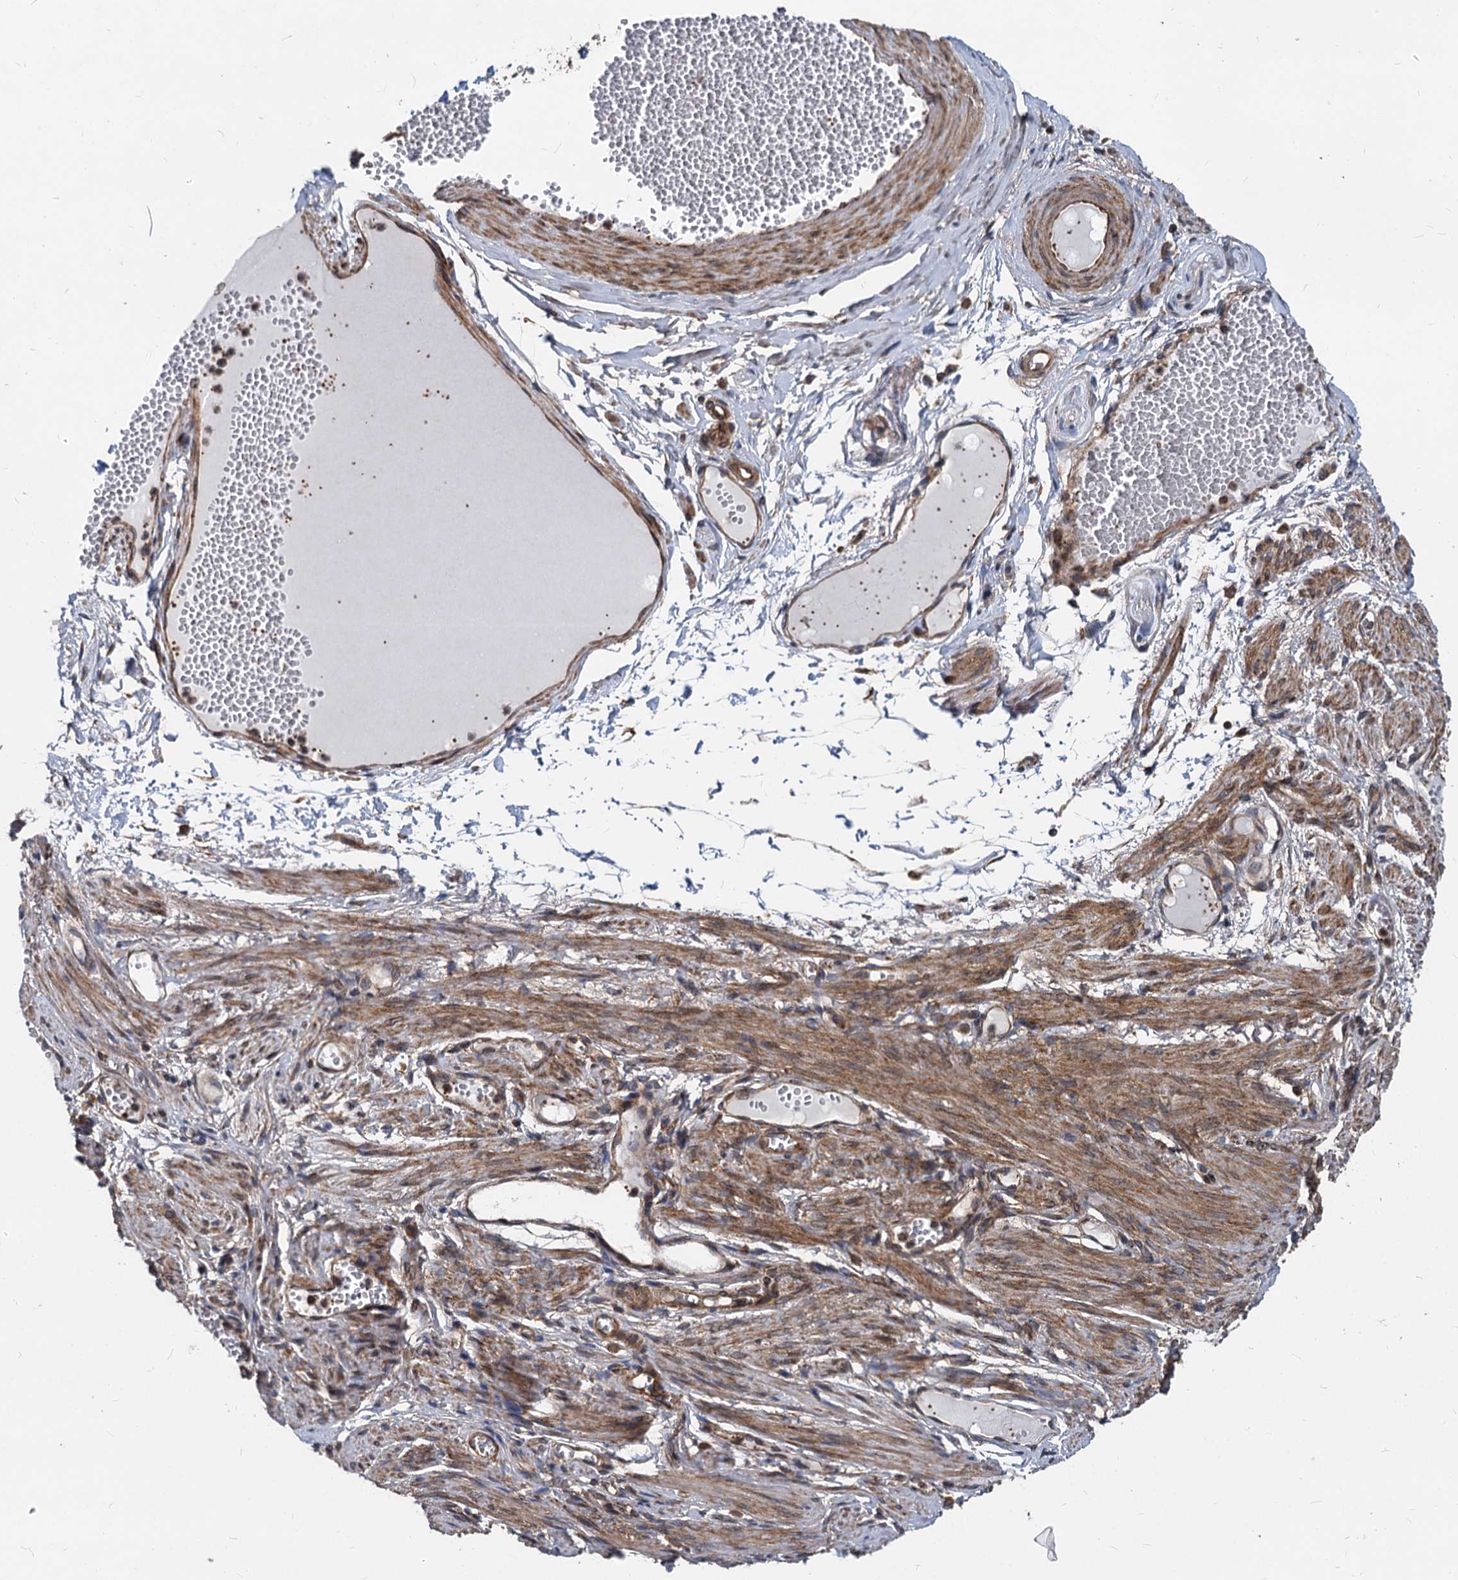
{"staining": {"intensity": "weak", "quantity": "25%-75%", "location": "cytoplasmic/membranous"}, "tissue": "adipose tissue", "cell_type": "Adipocytes", "image_type": "normal", "snomed": [{"axis": "morphology", "description": "Normal tissue, NOS"}, {"axis": "topography", "description": "Smooth muscle"}, {"axis": "topography", "description": "Peripheral nerve tissue"}], "caption": "High-power microscopy captured an immunohistochemistry image of normal adipose tissue, revealing weak cytoplasmic/membranous positivity in about 25%-75% of adipocytes.", "gene": "STIM1", "patient": {"sex": "female", "age": 39}}